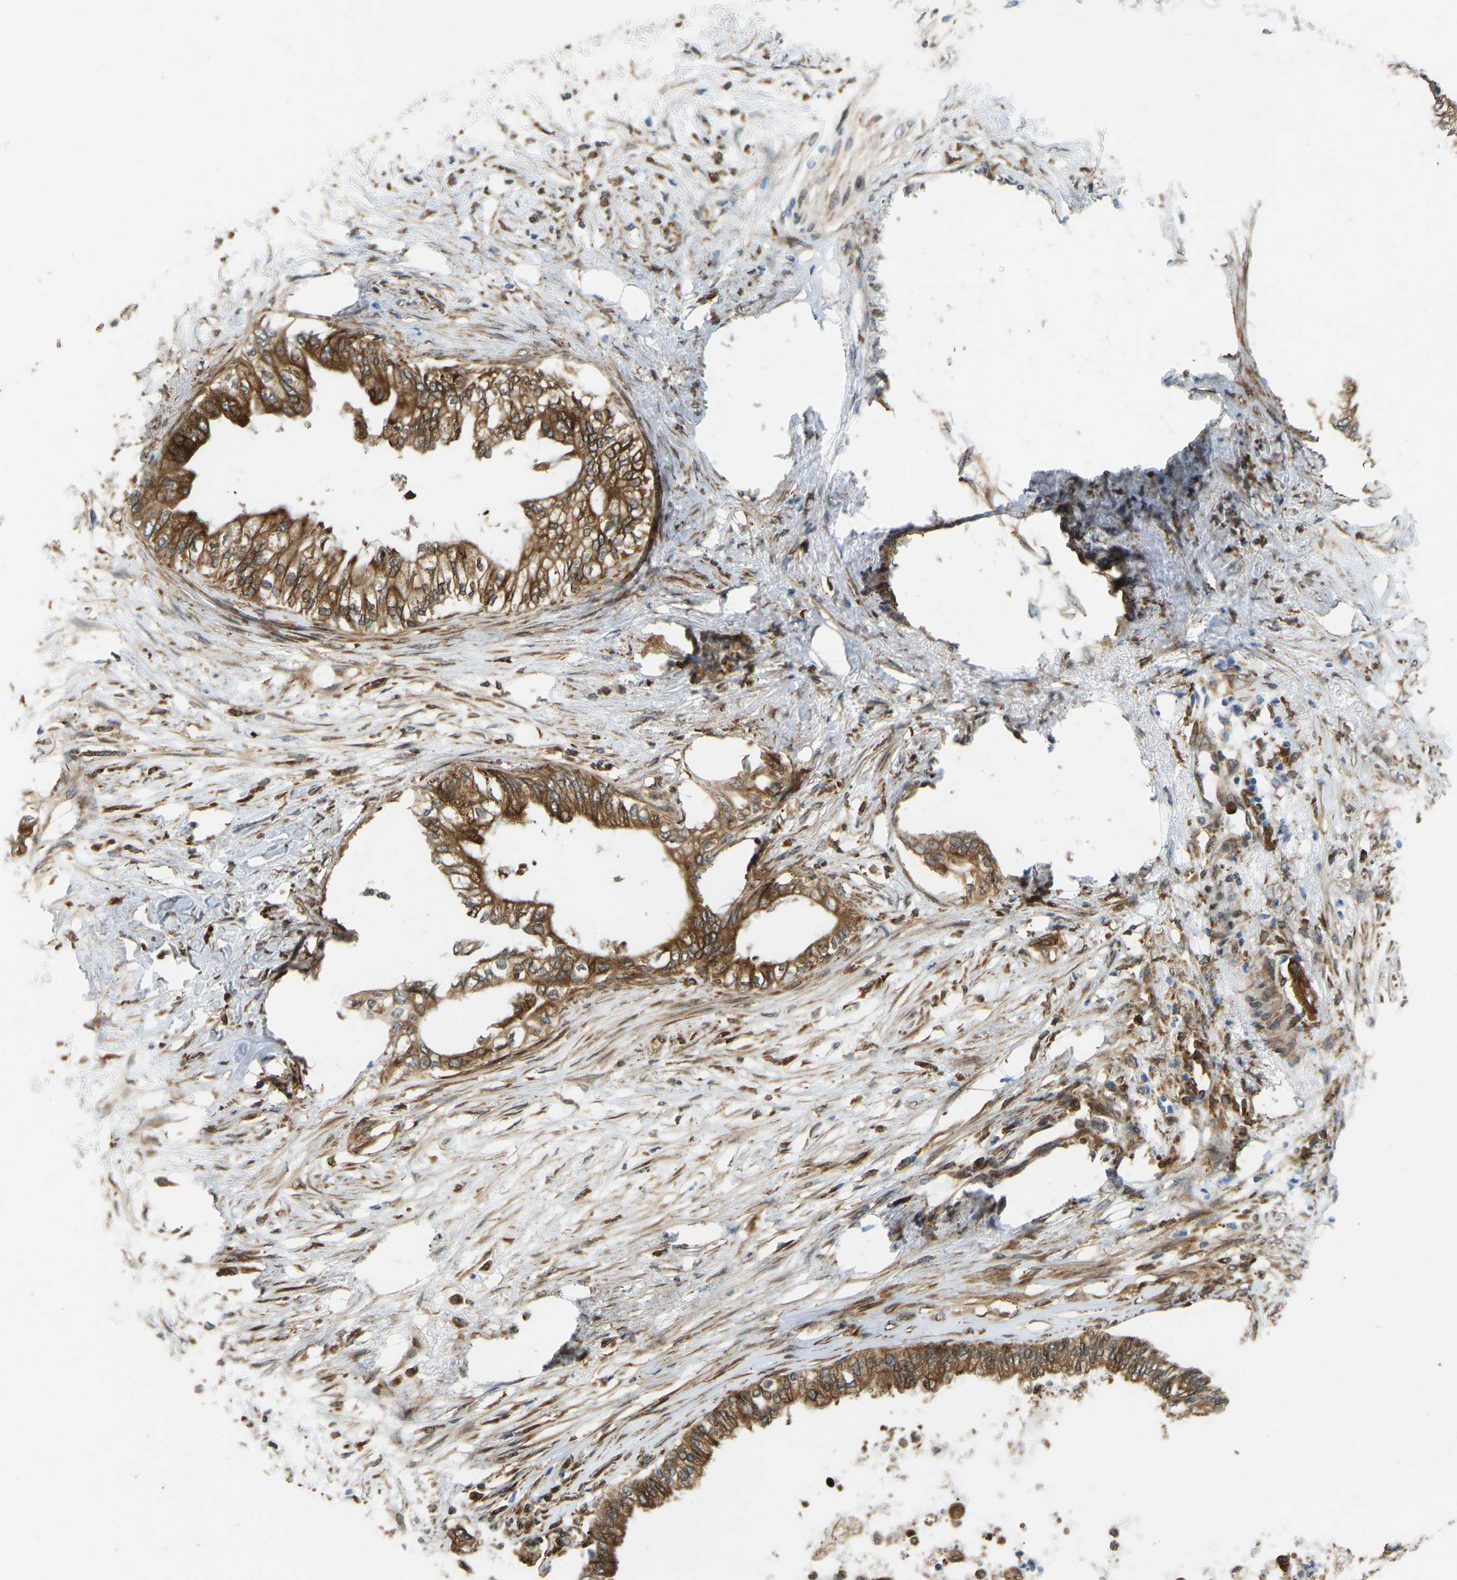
{"staining": {"intensity": "strong", "quantity": ">75%", "location": "cytoplasmic/membranous"}, "tissue": "pancreatic cancer", "cell_type": "Tumor cells", "image_type": "cancer", "snomed": [{"axis": "morphology", "description": "Normal tissue, NOS"}, {"axis": "morphology", "description": "Adenocarcinoma, NOS"}, {"axis": "topography", "description": "Pancreas"}, {"axis": "topography", "description": "Duodenum"}], "caption": "A micrograph of pancreatic cancer stained for a protein exhibits strong cytoplasmic/membranous brown staining in tumor cells.", "gene": "OS9", "patient": {"sex": "female", "age": 60}}